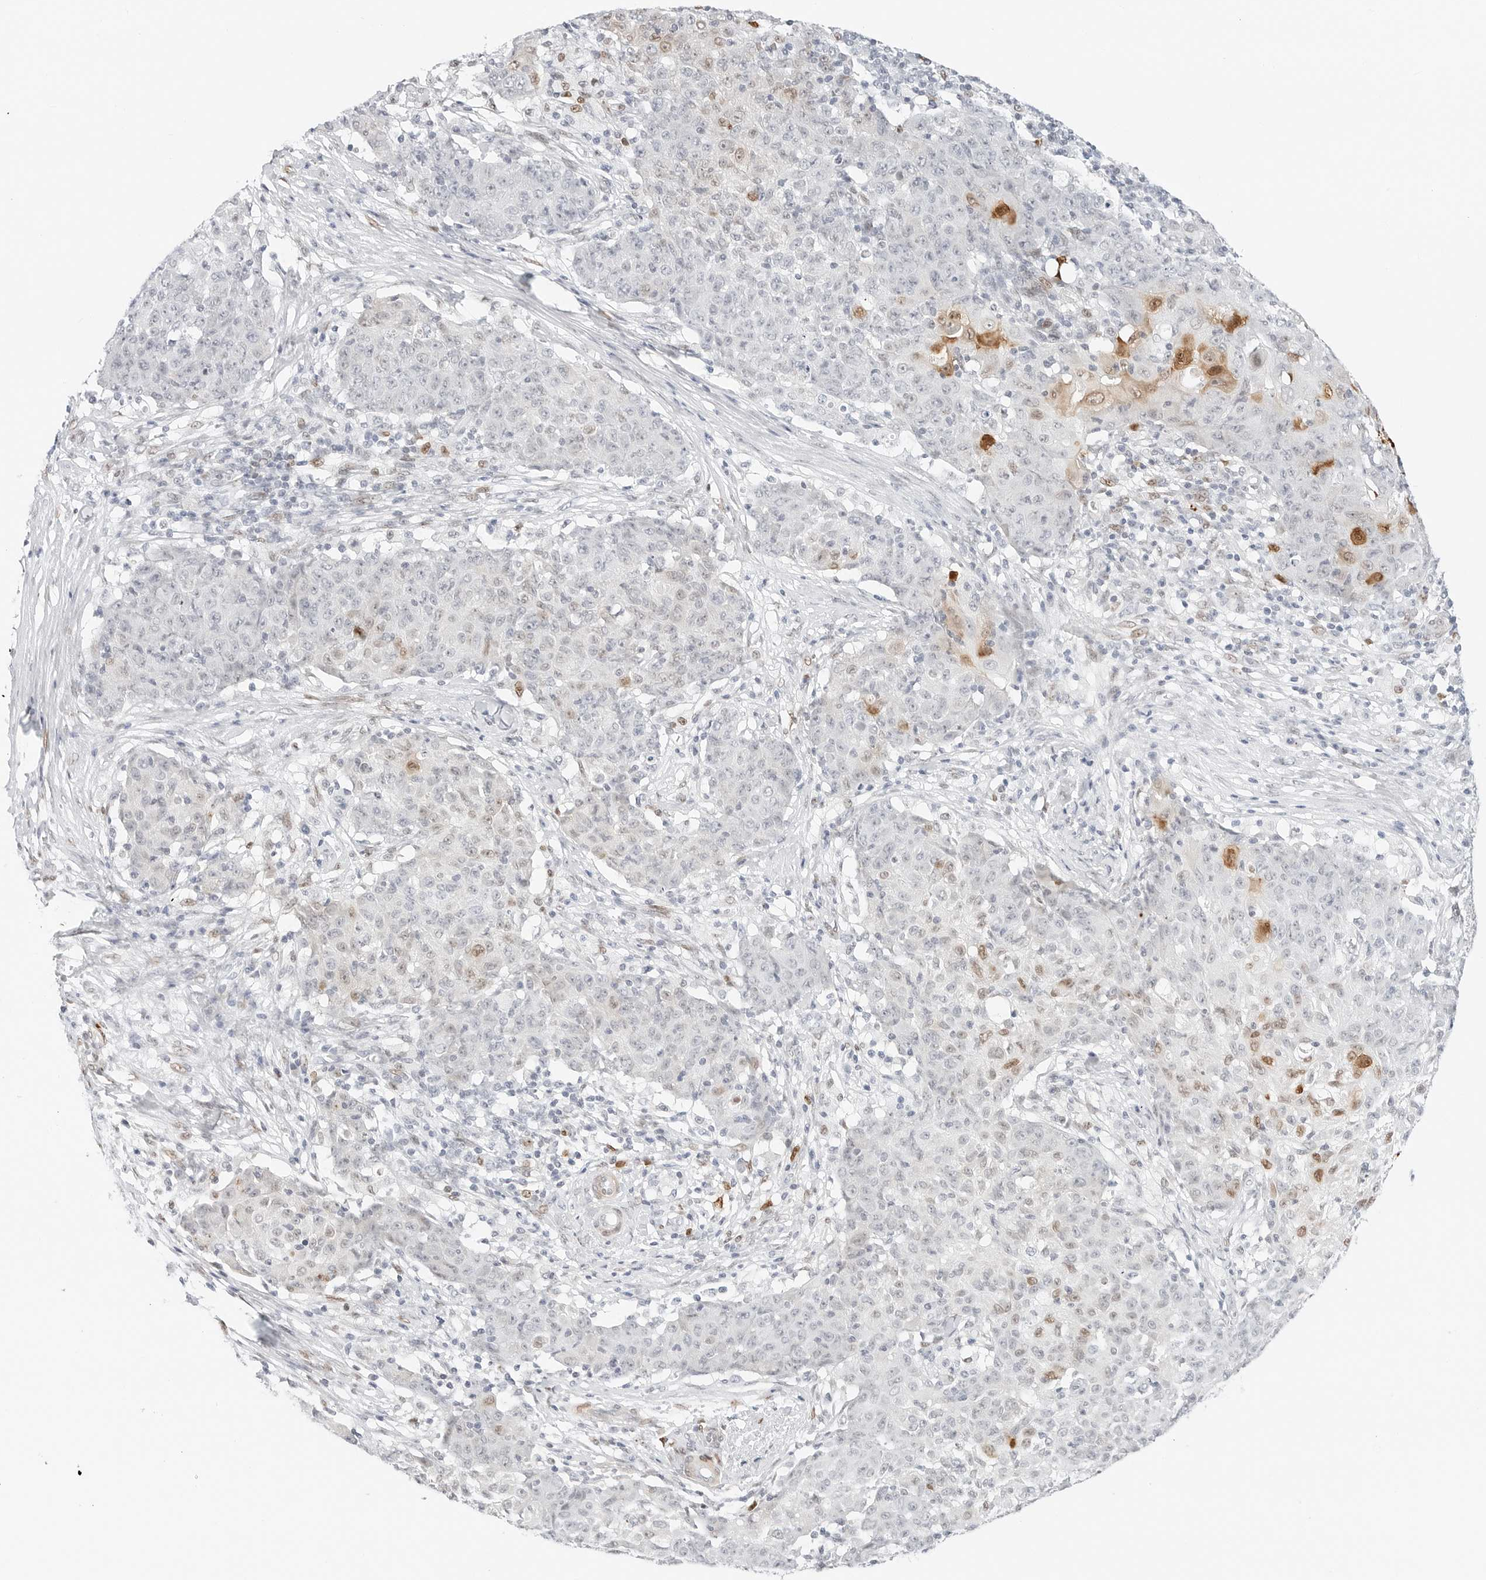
{"staining": {"intensity": "moderate", "quantity": "<25%", "location": "nuclear"}, "tissue": "ovarian cancer", "cell_type": "Tumor cells", "image_type": "cancer", "snomed": [{"axis": "morphology", "description": "Carcinoma, endometroid"}, {"axis": "topography", "description": "Ovary"}], "caption": "Ovarian cancer (endometroid carcinoma) was stained to show a protein in brown. There is low levels of moderate nuclear positivity in approximately <25% of tumor cells.", "gene": "SPIDR", "patient": {"sex": "female", "age": 42}}